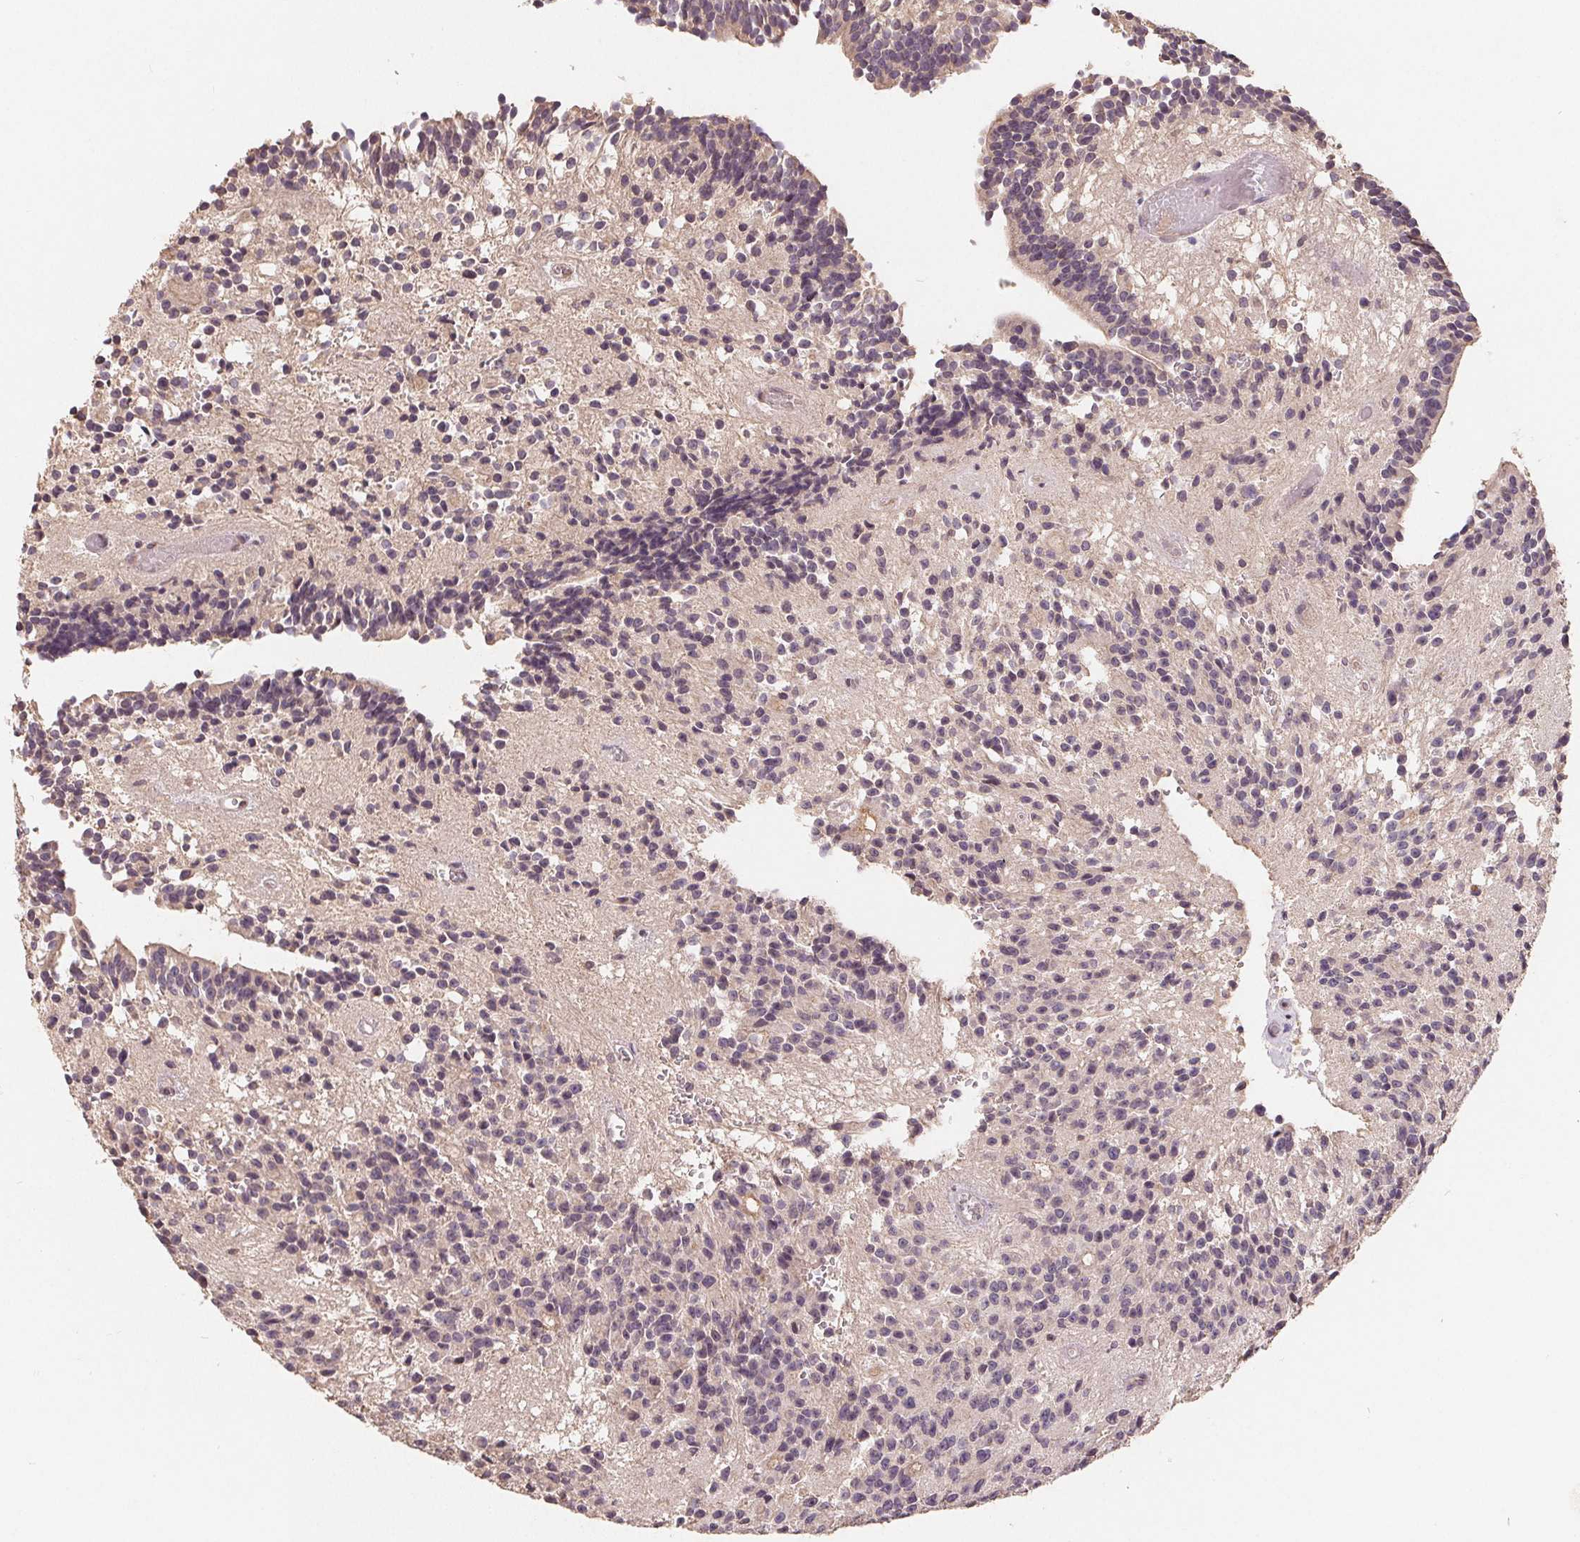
{"staining": {"intensity": "negative", "quantity": "none", "location": "none"}, "tissue": "glioma", "cell_type": "Tumor cells", "image_type": "cancer", "snomed": [{"axis": "morphology", "description": "Glioma, malignant, Low grade"}, {"axis": "topography", "description": "Brain"}], "caption": "DAB immunohistochemical staining of glioma displays no significant staining in tumor cells.", "gene": "CDIPT", "patient": {"sex": "male", "age": 31}}